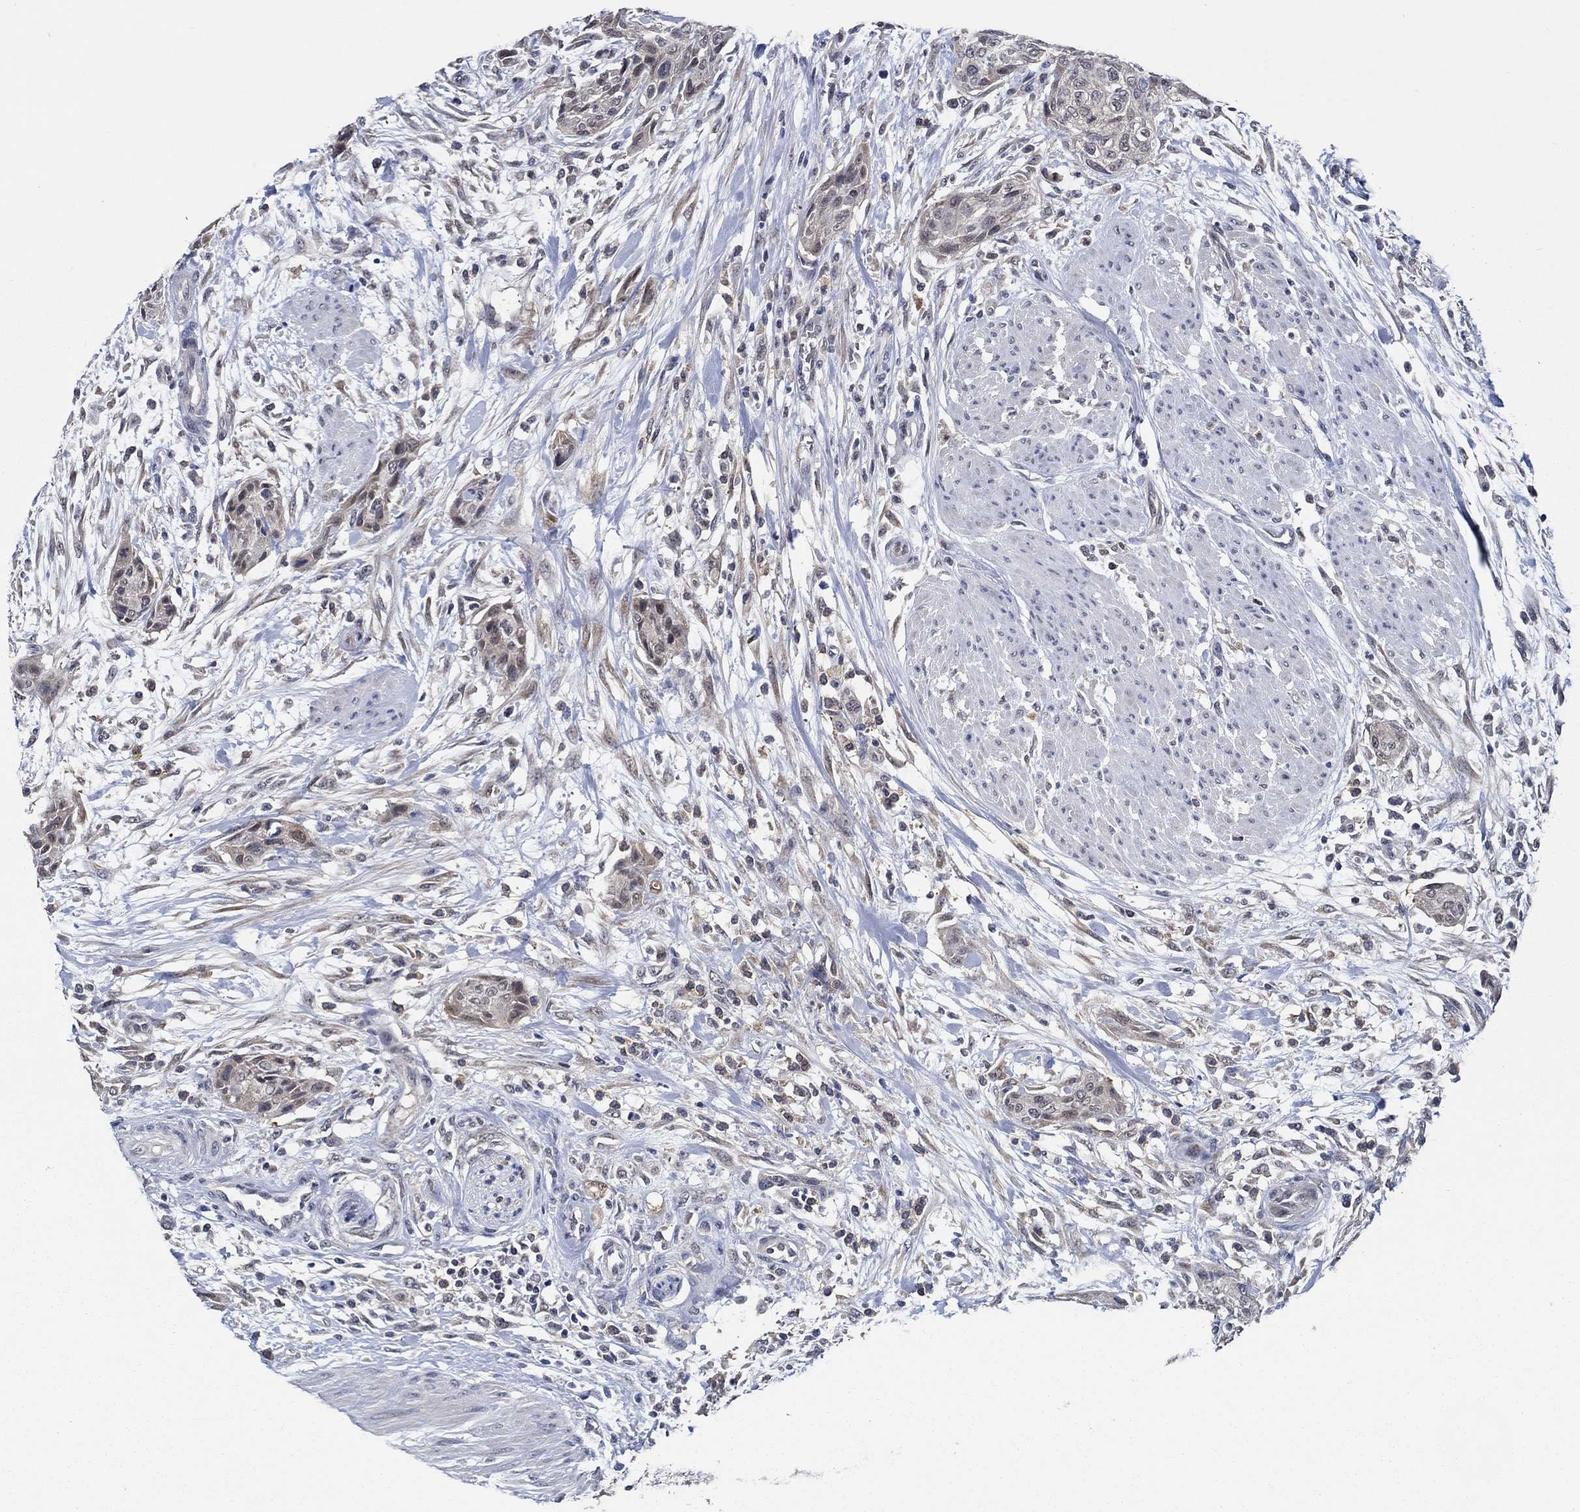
{"staining": {"intensity": "weak", "quantity": "<25%", "location": "cytoplasmic/membranous"}, "tissue": "urothelial cancer", "cell_type": "Tumor cells", "image_type": "cancer", "snomed": [{"axis": "morphology", "description": "Urothelial carcinoma, High grade"}, {"axis": "topography", "description": "Urinary bladder"}], "caption": "There is no significant expression in tumor cells of urothelial cancer. Brightfield microscopy of immunohistochemistry (IHC) stained with DAB (3,3'-diaminobenzidine) (brown) and hematoxylin (blue), captured at high magnification.", "gene": "DACT1", "patient": {"sex": "male", "age": 35}}